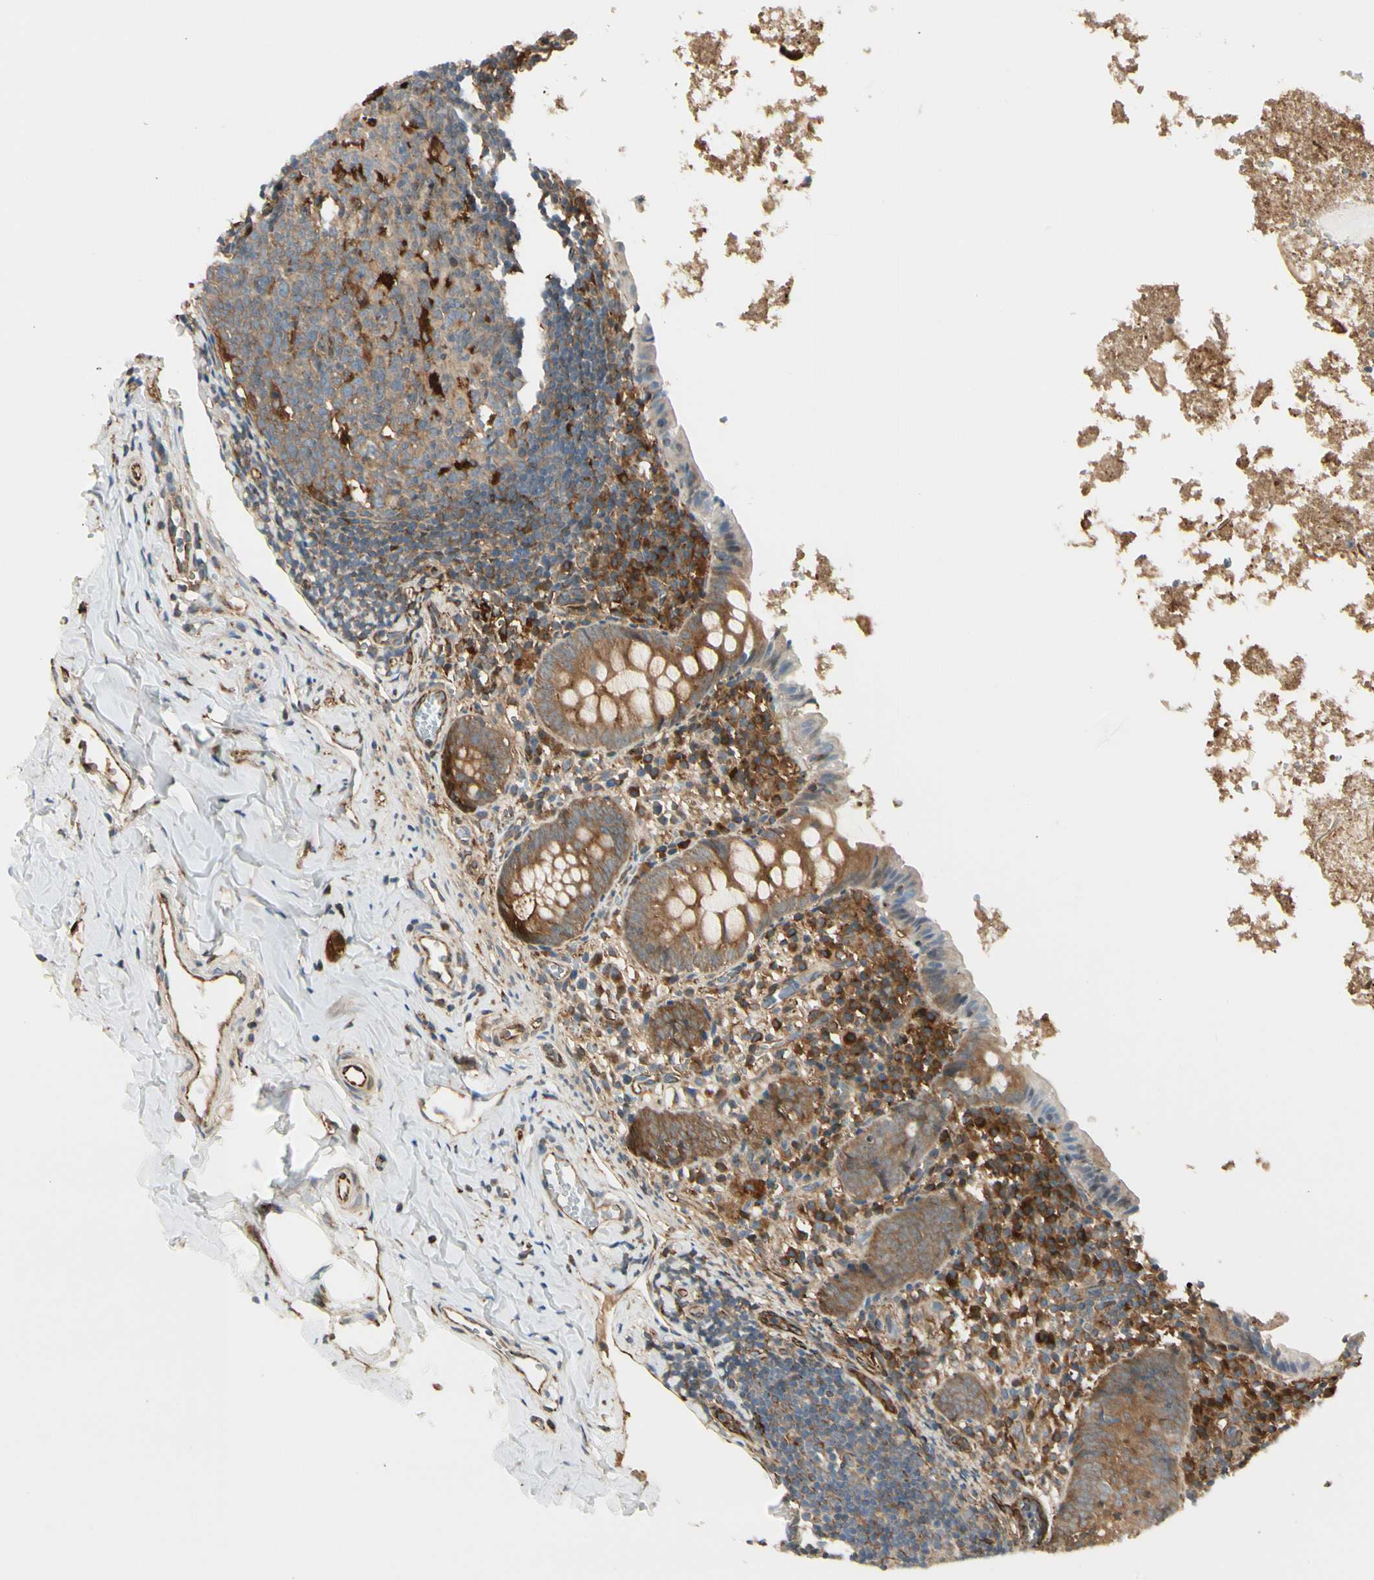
{"staining": {"intensity": "strong", "quantity": ">75%", "location": "cytoplasmic/membranous"}, "tissue": "appendix", "cell_type": "Glandular cells", "image_type": "normal", "snomed": [{"axis": "morphology", "description": "Normal tissue, NOS"}, {"axis": "topography", "description": "Appendix"}], "caption": "Immunohistochemical staining of unremarkable human appendix shows high levels of strong cytoplasmic/membranous staining in about >75% of glandular cells.", "gene": "FTH1", "patient": {"sex": "female", "age": 10}}